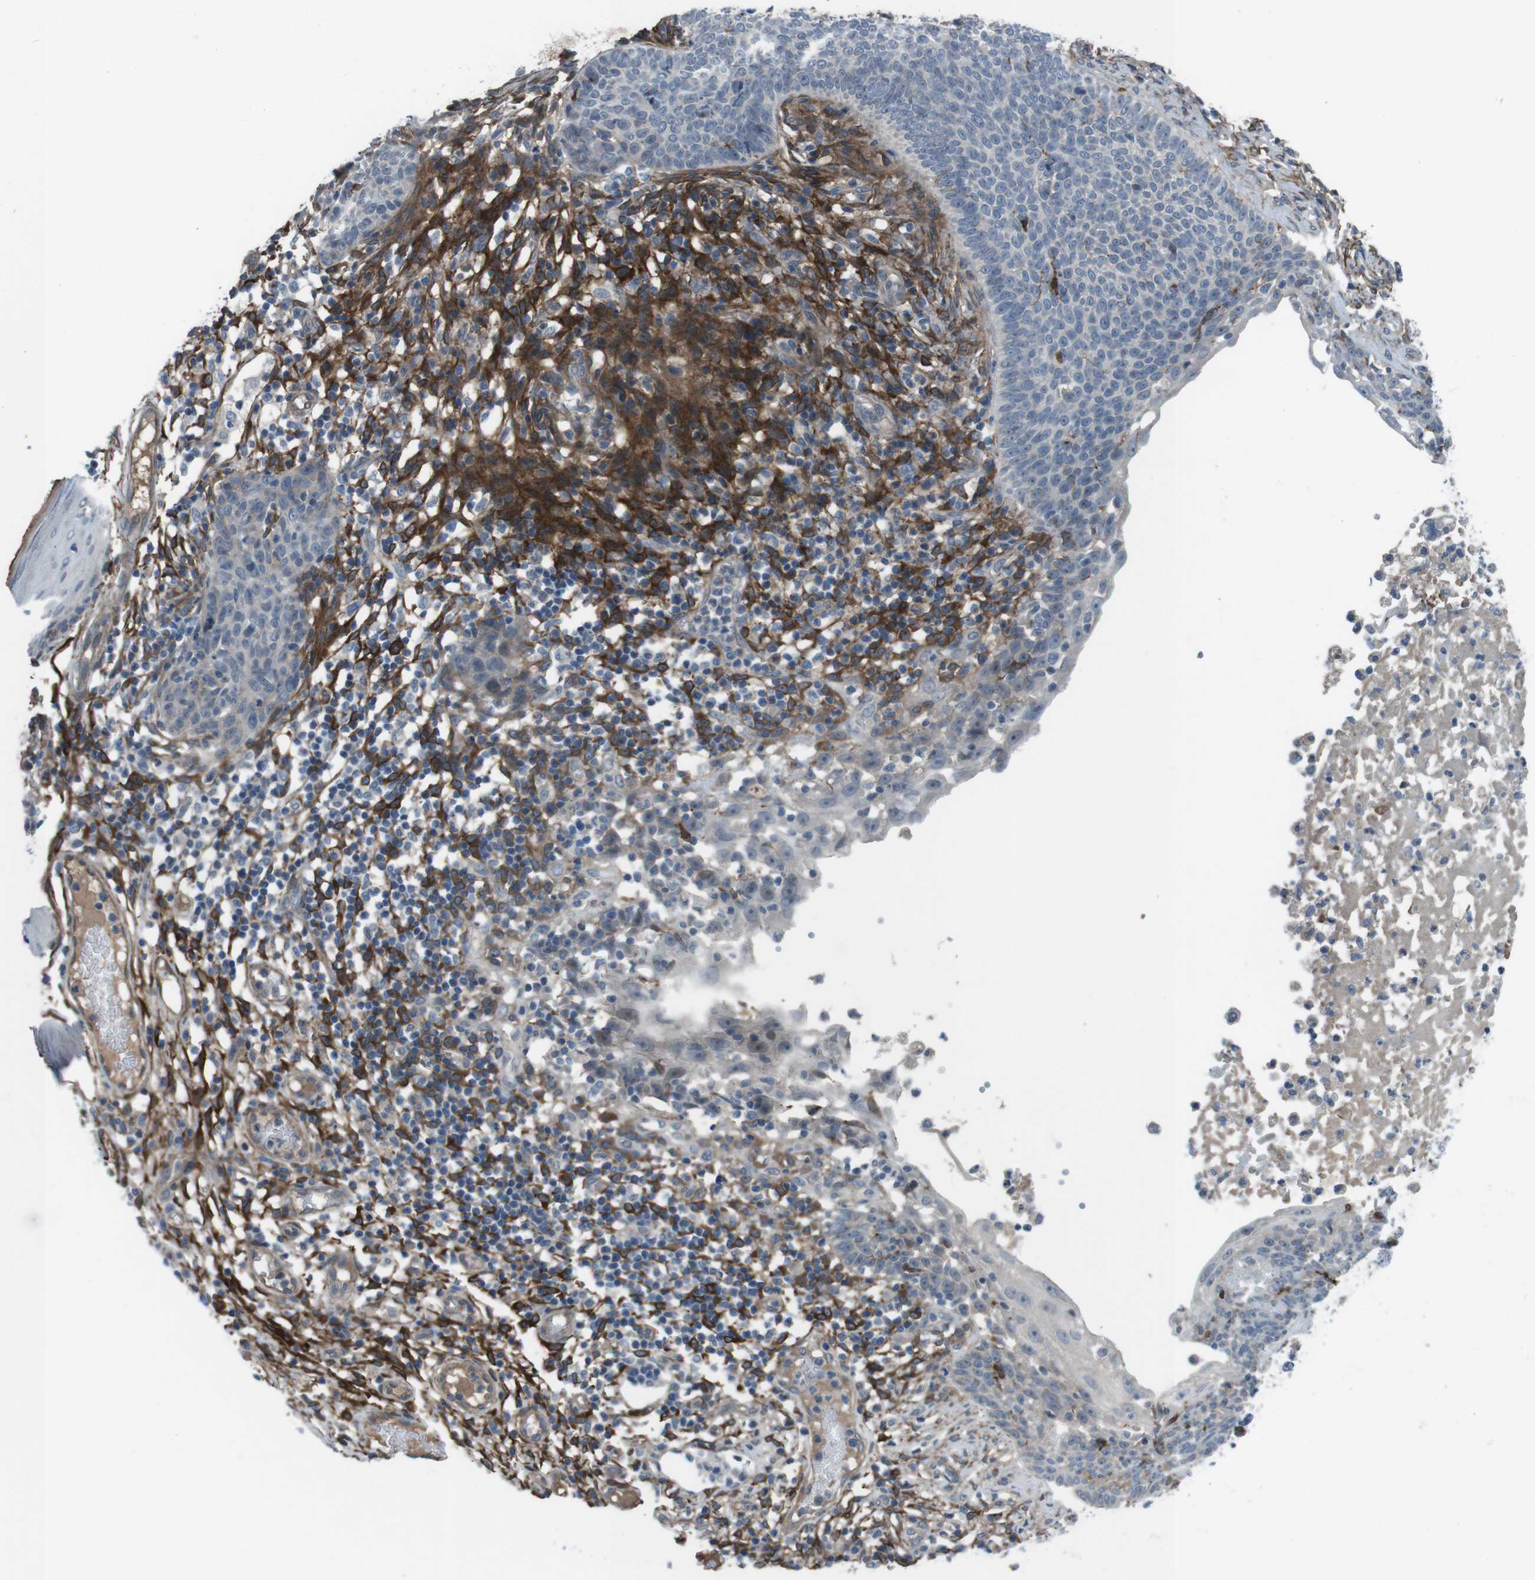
{"staining": {"intensity": "negative", "quantity": "none", "location": "none"}, "tissue": "skin cancer", "cell_type": "Tumor cells", "image_type": "cancer", "snomed": [{"axis": "morphology", "description": "Normal tissue, NOS"}, {"axis": "morphology", "description": "Basal cell carcinoma"}, {"axis": "topography", "description": "Skin"}], "caption": "This is a micrograph of IHC staining of skin basal cell carcinoma, which shows no positivity in tumor cells.", "gene": "ANK2", "patient": {"sex": "male", "age": 87}}